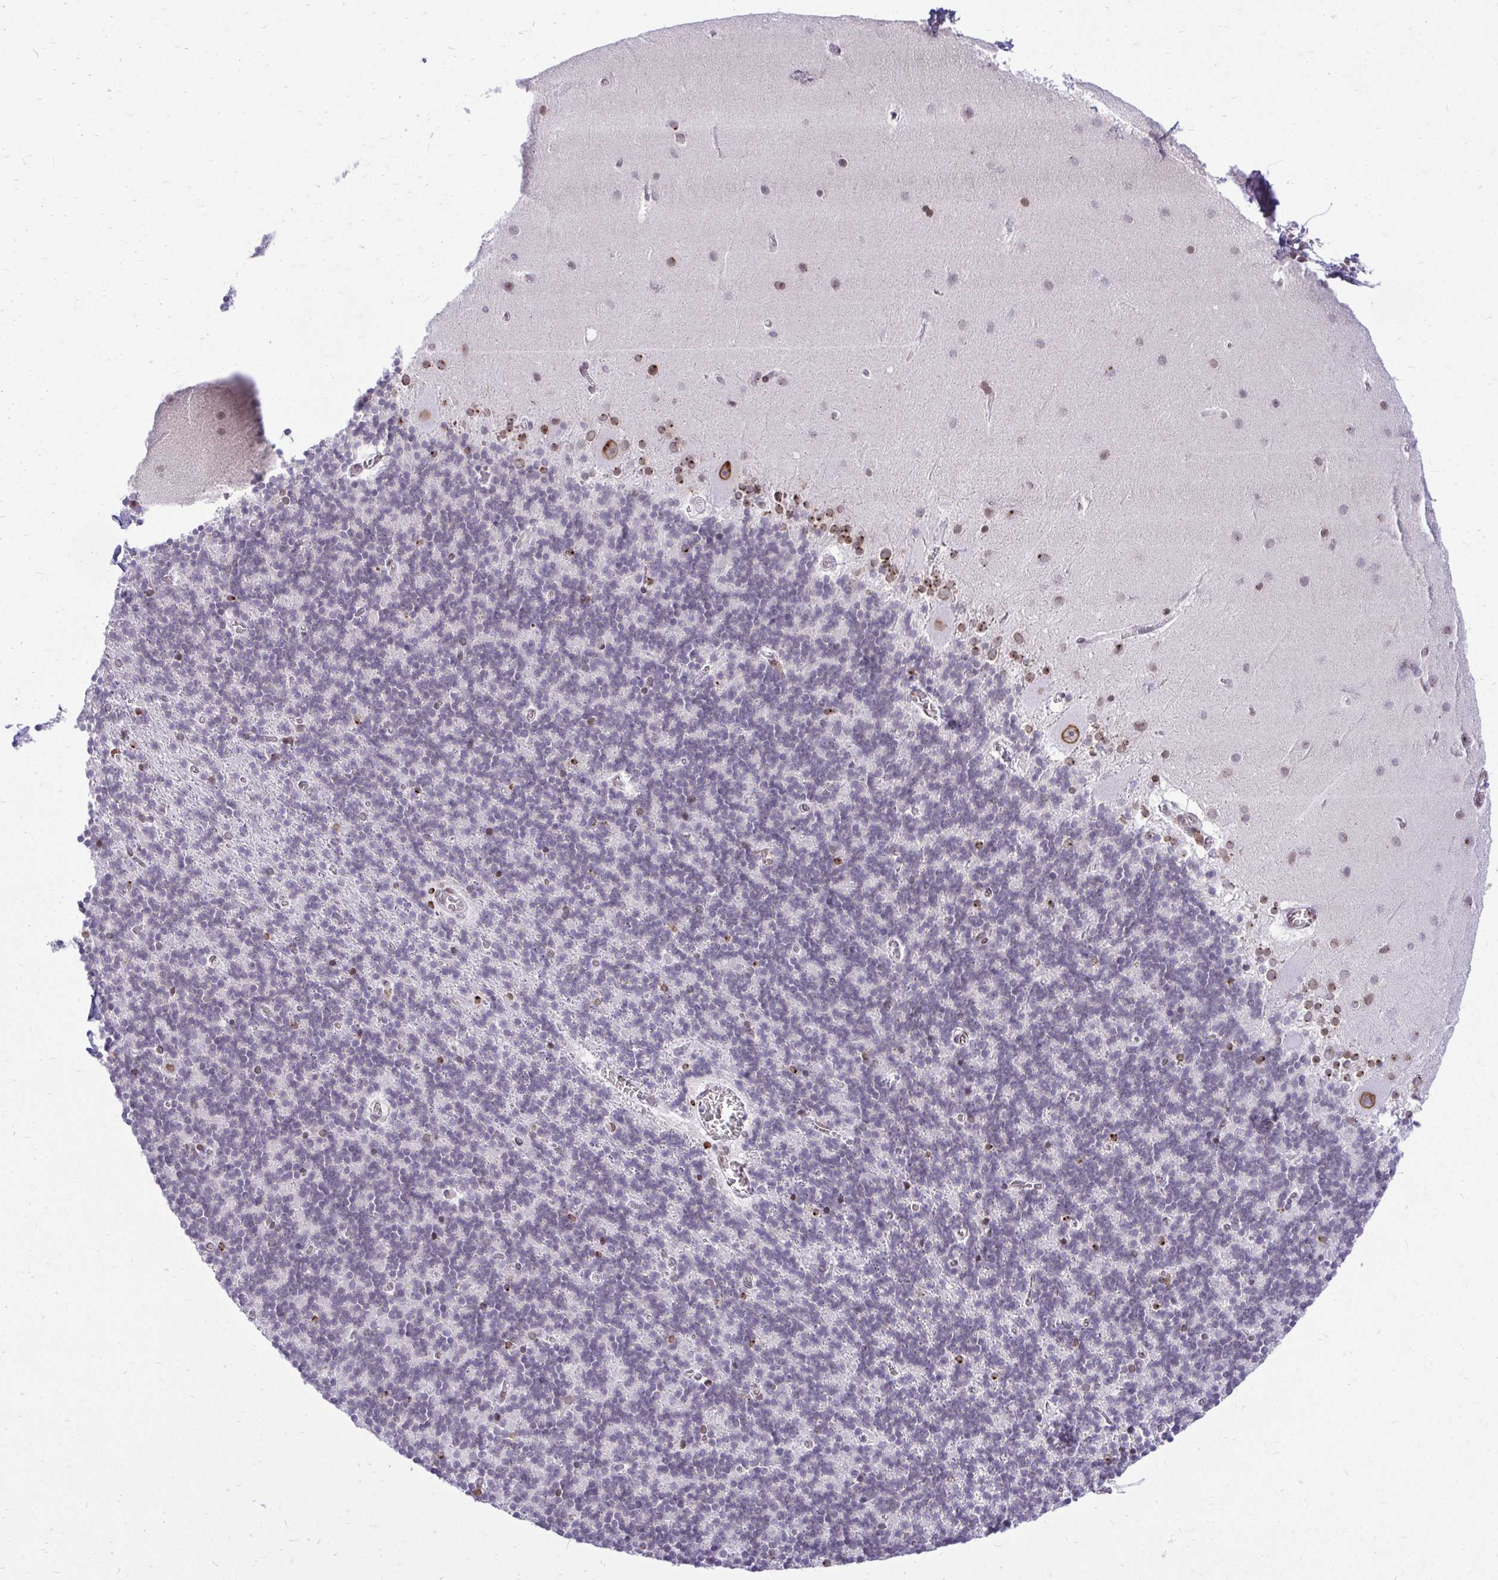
{"staining": {"intensity": "negative", "quantity": "none", "location": "none"}, "tissue": "cerebellum", "cell_type": "Cells in granular layer", "image_type": "normal", "snomed": [{"axis": "morphology", "description": "Normal tissue, NOS"}, {"axis": "topography", "description": "Cerebellum"}], "caption": "This is a micrograph of immunohistochemistry (IHC) staining of normal cerebellum, which shows no positivity in cells in granular layer. (Brightfield microscopy of DAB IHC at high magnification).", "gene": "BANF1", "patient": {"sex": "male", "age": 70}}